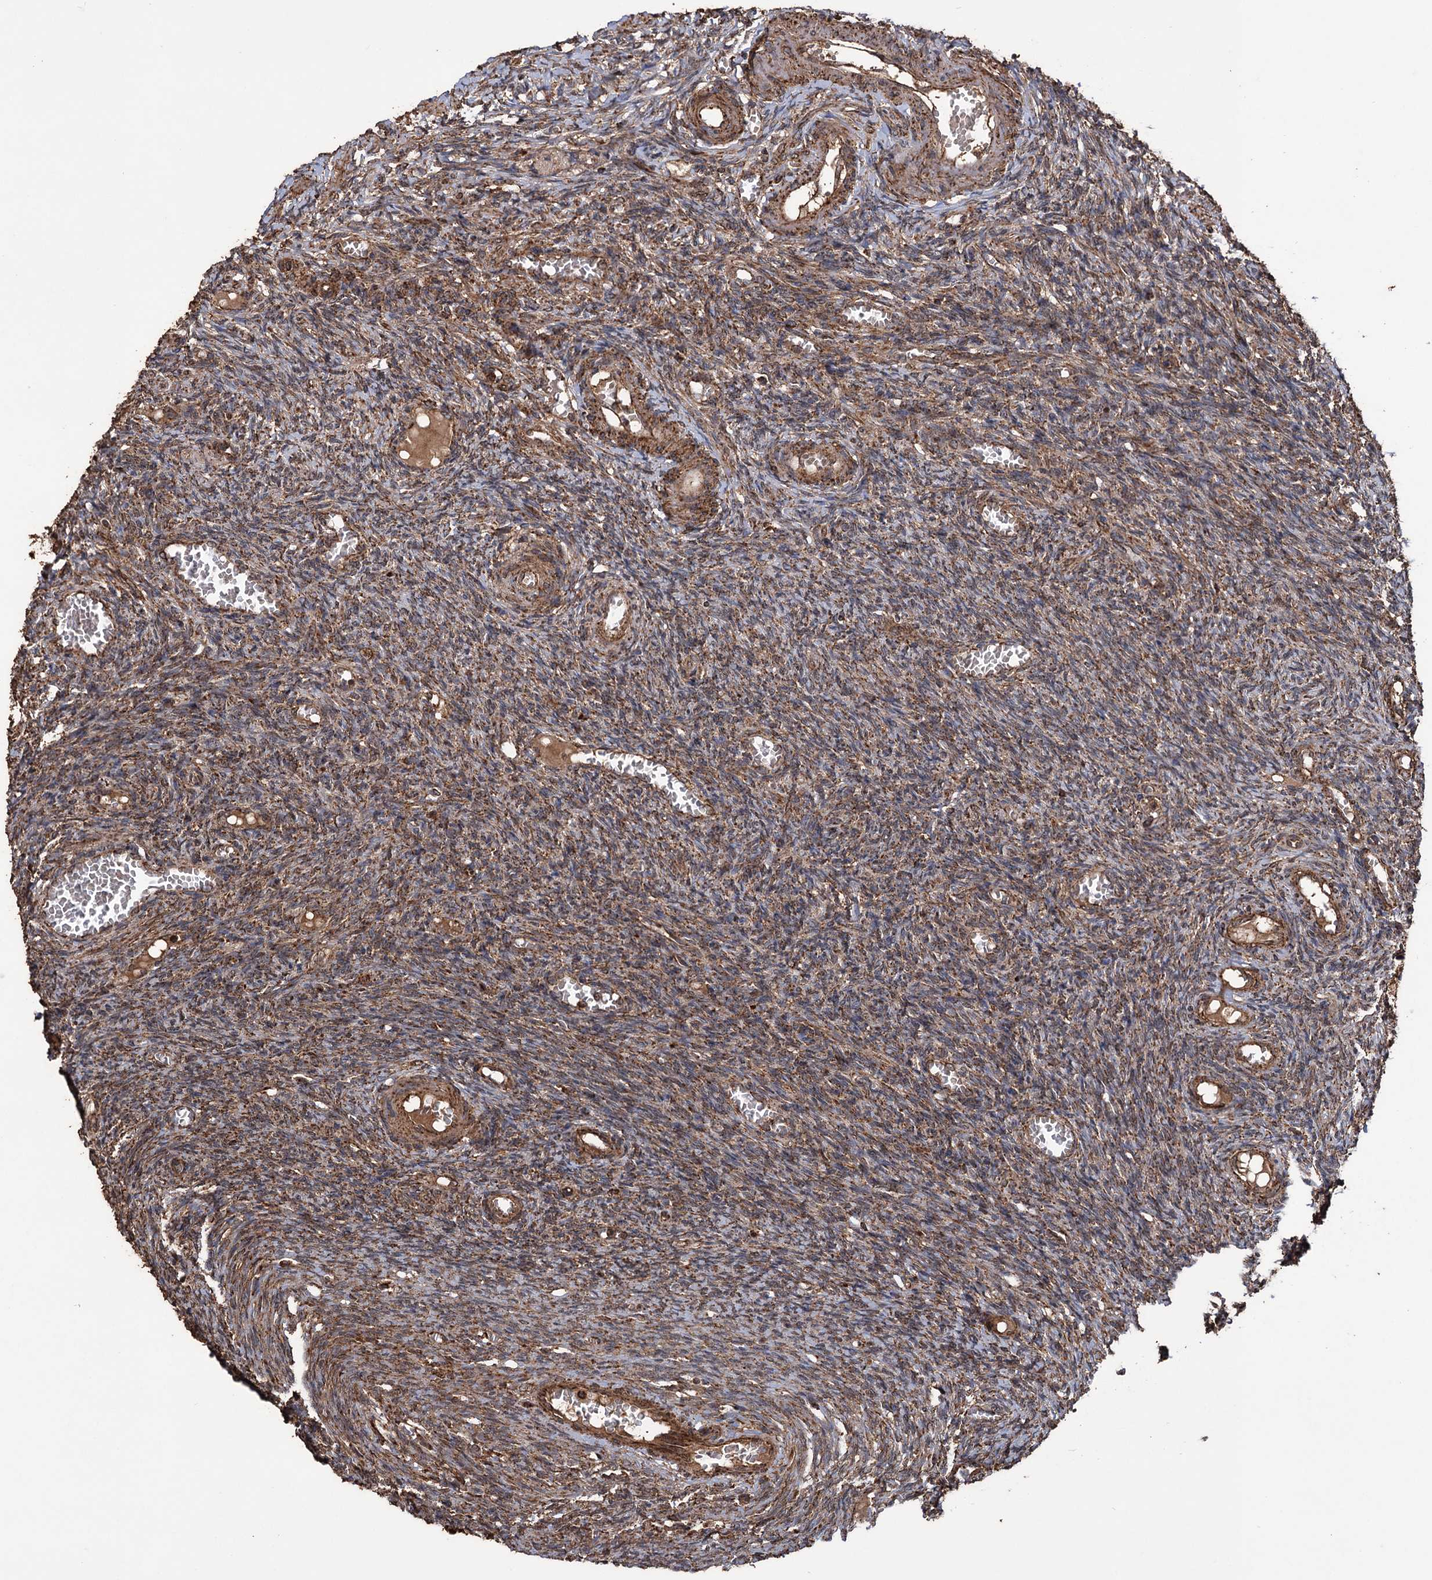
{"staining": {"intensity": "moderate", "quantity": ">75%", "location": "cytoplasmic/membranous"}, "tissue": "ovary", "cell_type": "Ovarian stroma cells", "image_type": "normal", "snomed": [{"axis": "morphology", "description": "Normal tissue, NOS"}, {"axis": "topography", "description": "Ovary"}], "caption": "IHC photomicrograph of unremarkable ovary: ovary stained using immunohistochemistry (IHC) reveals medium levels of moderate protein expression localized specifically in the cytoplasmic/membranous of ovarian stroma cells, appearing as a cytoplasmic/membranous brown color.", "gene": "IPO4", "patient": {"sex": "female", "age": 27}}